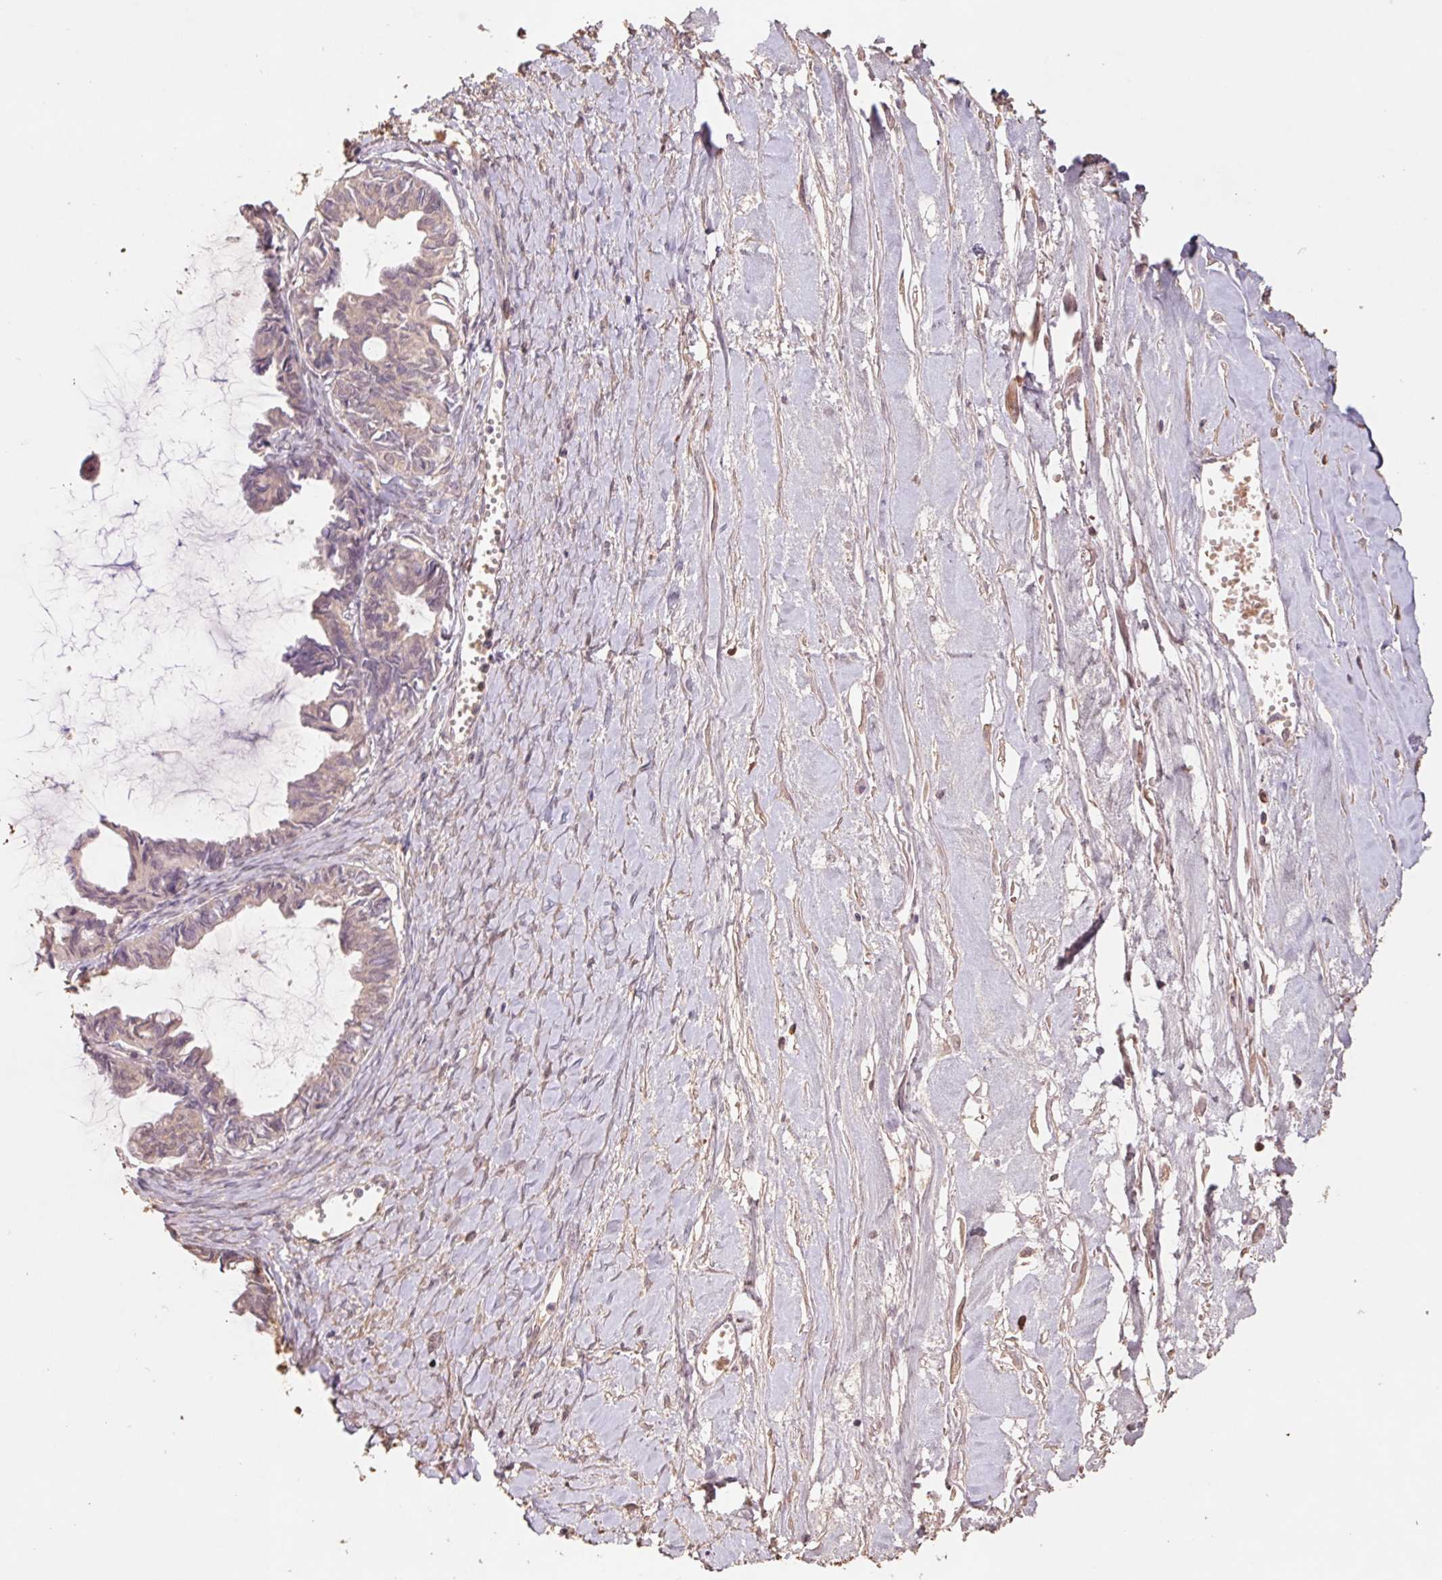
{"staining": {"intensity": "weak", "quantity": "25%-75%", "location": "cytoplasmic/membranous"}, "tissue": "ovarian cancer", "cell_type": "Tumor cells", "image_type": "cancer", "snomed": [{"axis": "morphology", "description": "Cystadenocarcinoma, mucinous, NOS"}, {"axis": "topography", "description": "Ovary"}], "caption": "Human ovarian cancer stained with a protein marker demonstrates weak staining in tumor cells.", "gene": "GRM2", "patient": {"sex": "female", "age": 61}}